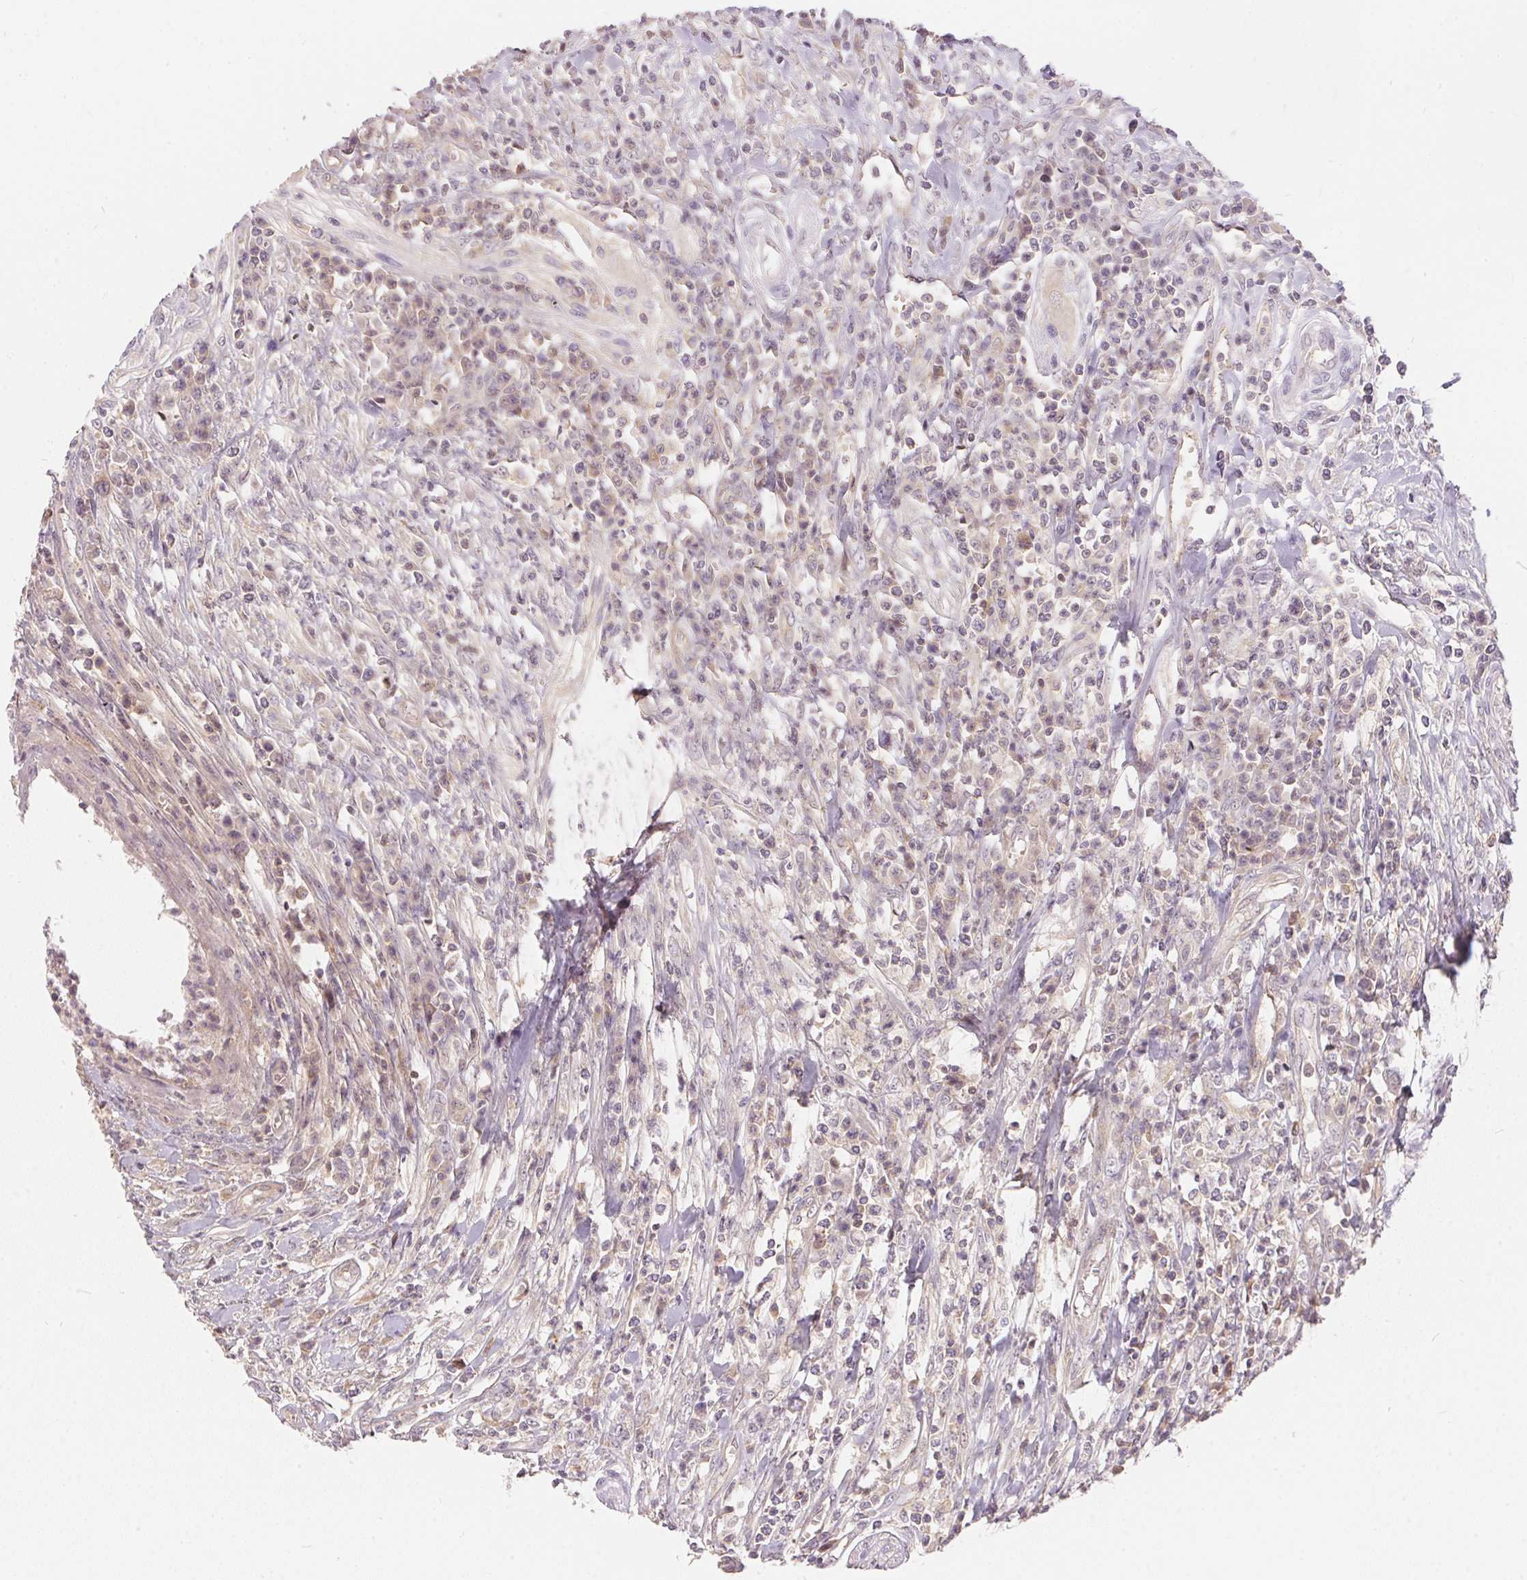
{"staining": {"intensity": "negative", "quantity": "none", "location": "none"}, "tissue": "colorectal cancer", "cell_type": "Tumor cells", "image_type": "cancer", "snomed": [{"axis": "morphology", "description": "Adenocarcinoma, NOS"}, {"axis": "topography", "description": "Colon"}], "caption": "High magnification brightfield microscopy of colorectal cancer (adenocarcinoma) stained with DAB (3,3'-diaminobenzidine) (brown) and counterstained with hematoxylin (blue): tumor cells show no significant positivity.", "gene": "BLMH", "patient": {"sex": "male", "age": 65}}